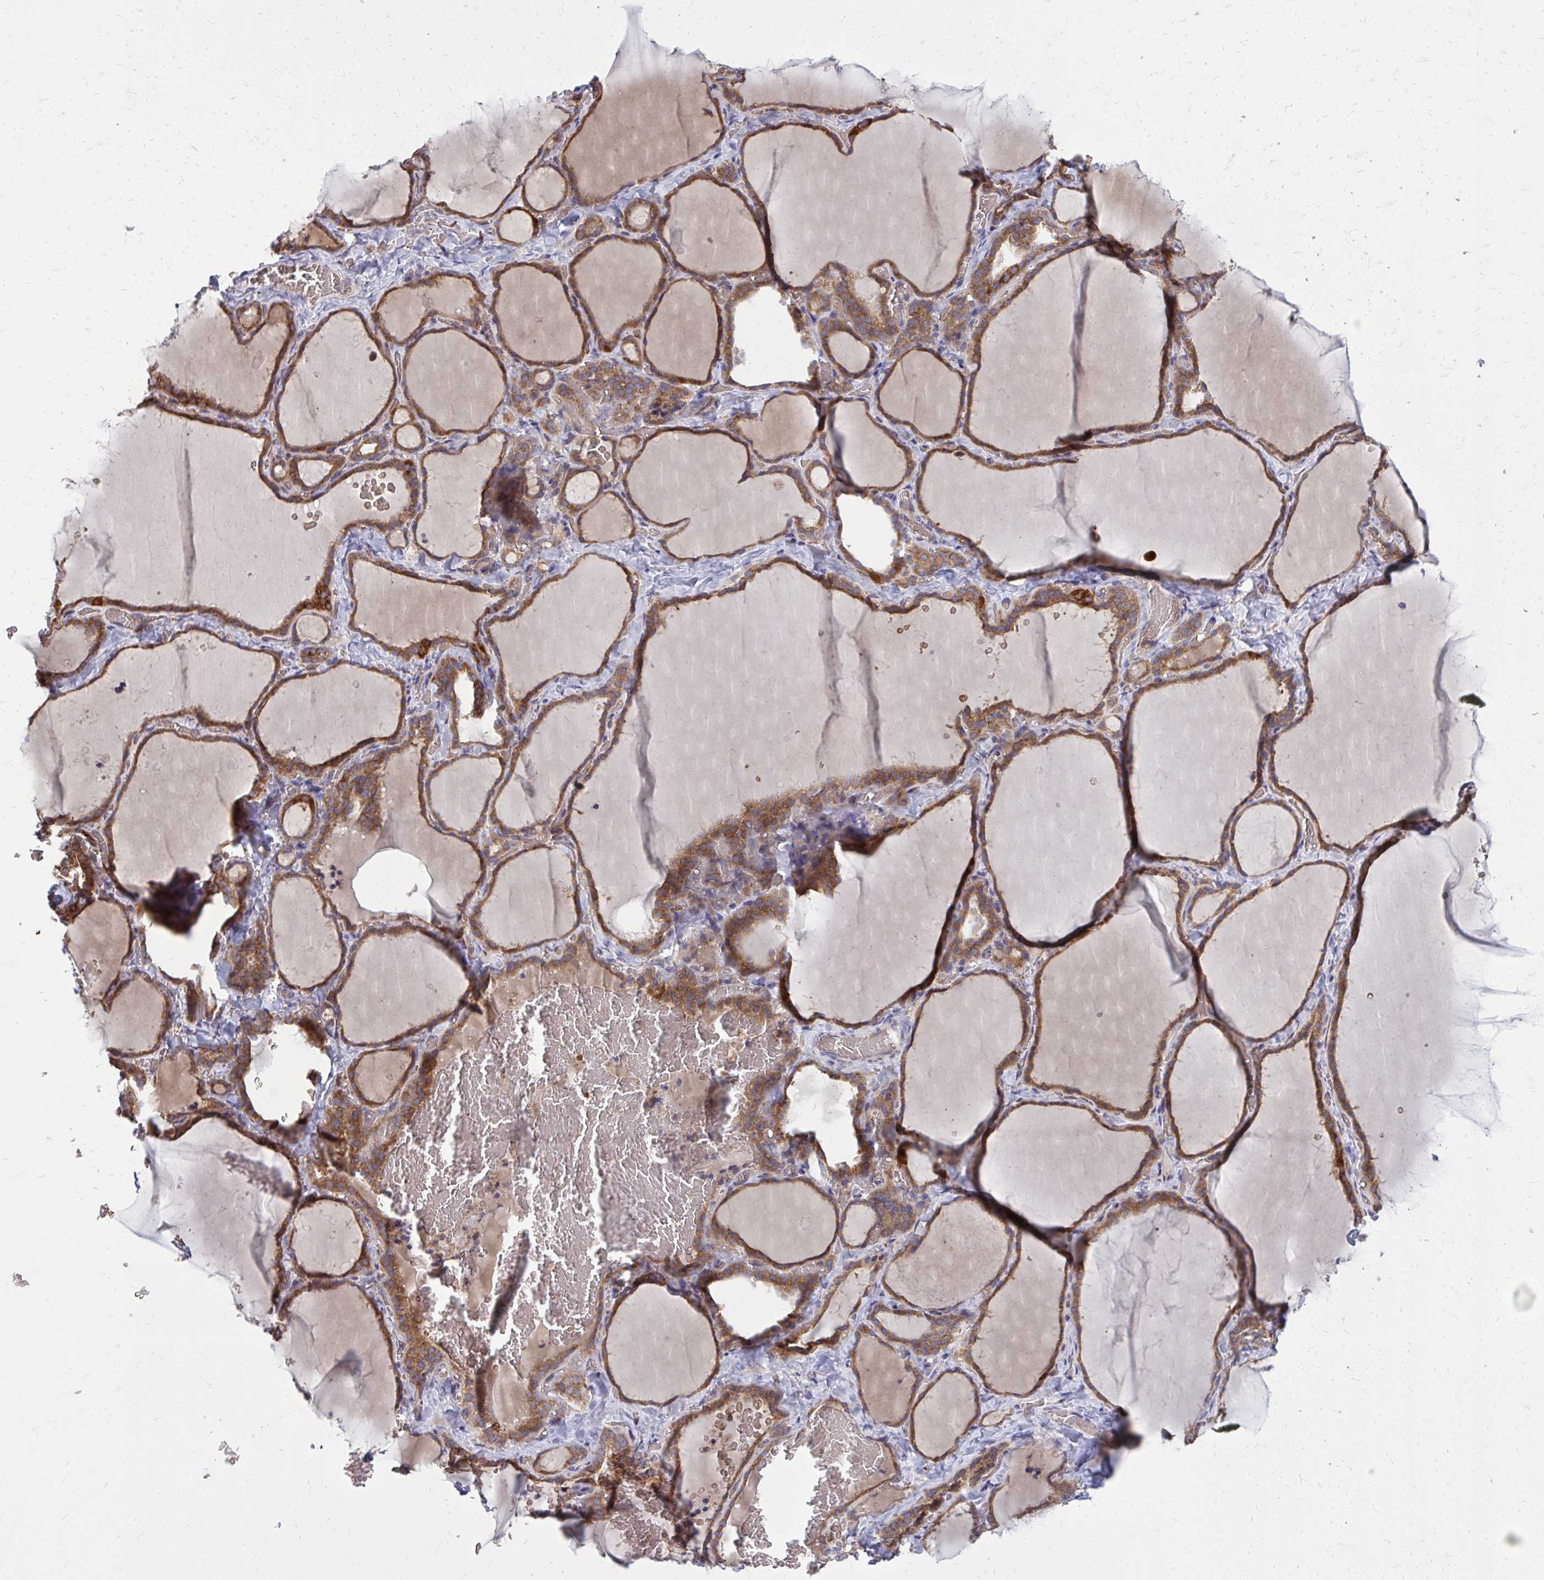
{"staining": {"intensity": "moderate", "quantity": ">75%", "location": "cytoplasmic/membranous"}, "tissue": "thyroid gland", "cell_type": "Glandular cells", "image_type": "normal", "snomed": [{"axis": "morphology", "description": "Normal tissue, NOS"}, {"axis": "topography", "description": "Thyroid gland"}], "caption": "A micrograph of human thyroid gland stained for a protein displays moderate cytoplasmic/membranous brown staining in glandular cells. (IHC, brightfield microscopy, high magnification).", "gene": "PDK4", "patient": {"sex": "female", "age": 22}}